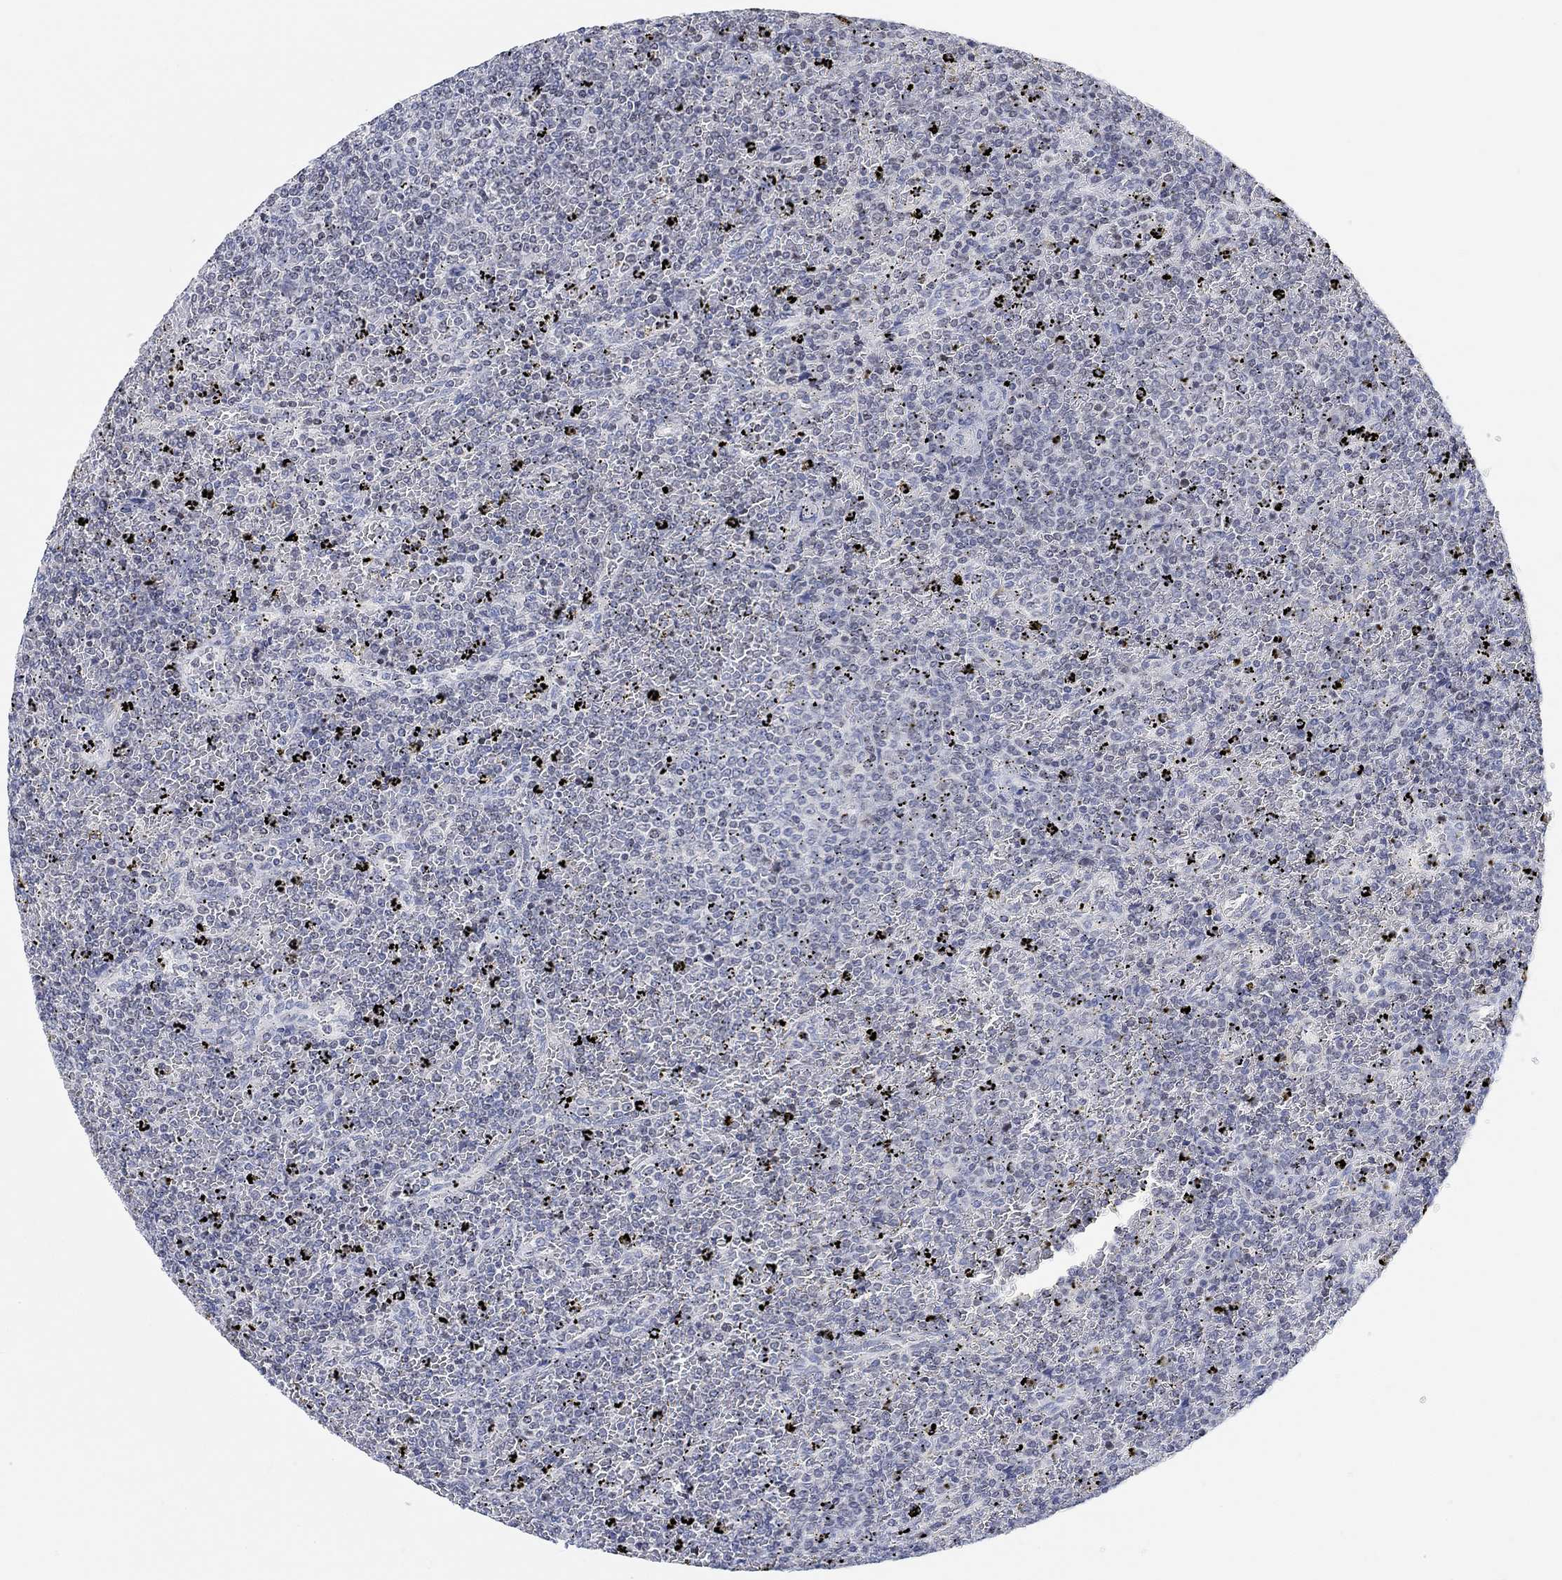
{"staining": {"intensity": "negative", "quantity": "none", "location": "none"}, "tissue": "lymphoma", "cell_type": "Tumor cells", "image_type": "cancer", "snomed": [{"axis": "morphology", "description": "Malignant lymphoma, non-Hodgkin's type, Low grade"}, {"axis": "topography", "description": "Spleen"}], "caption": "High power microscopy image of an IHC histopathology image of low-grade malignant lymphoma, non-Hodgkin's type, revealing no significant positivity in tumor cells.", "gene": "ATP6V1E2", "patient": {"sex": "female", "age": 77}}